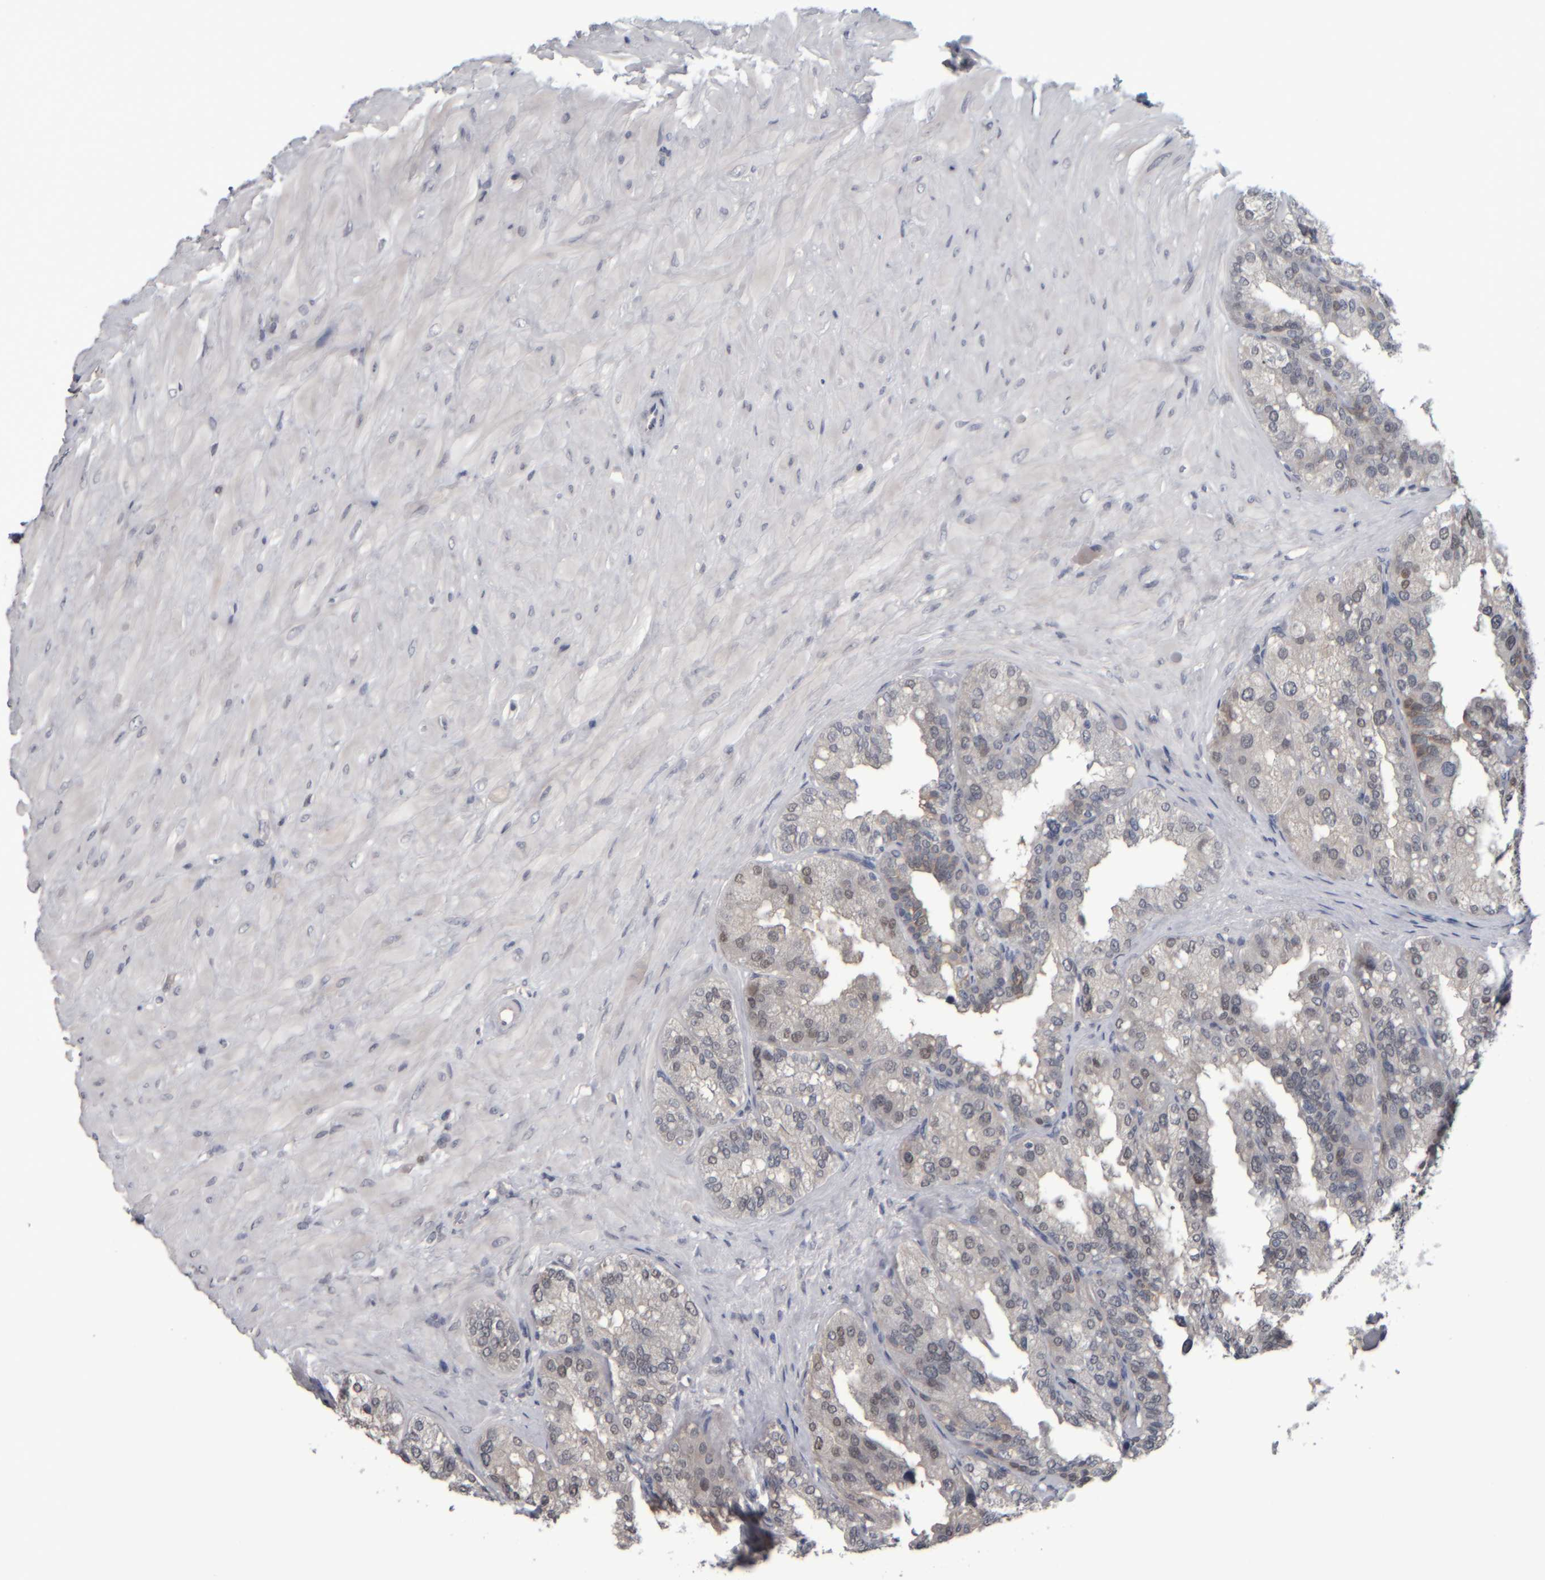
{"staining": {"intensity": "moderate", "quantity": "<25%", "location": "cytoplasmic/membranous"}, "tissue": "seminal vesicle", "cell_type": "Glandular cells", "image_type": "normal", "snomed": [{"axis": "morphology", "description": "Normal tissue, NOS"}, {"axis": "topography", "description": "Prostate"}, {"axis": "topography", "description": "Seminal veicle"}], "caption": "An immunohistochemistry histopathology image of unremarkable tissue is shown. Protein staining in brown labels moderate cytoplasmic/membranous positivity in seminal vesicle within glandular cells.", "gene": "COL14A1", "patient": {"sex": "male", "age": 51}}